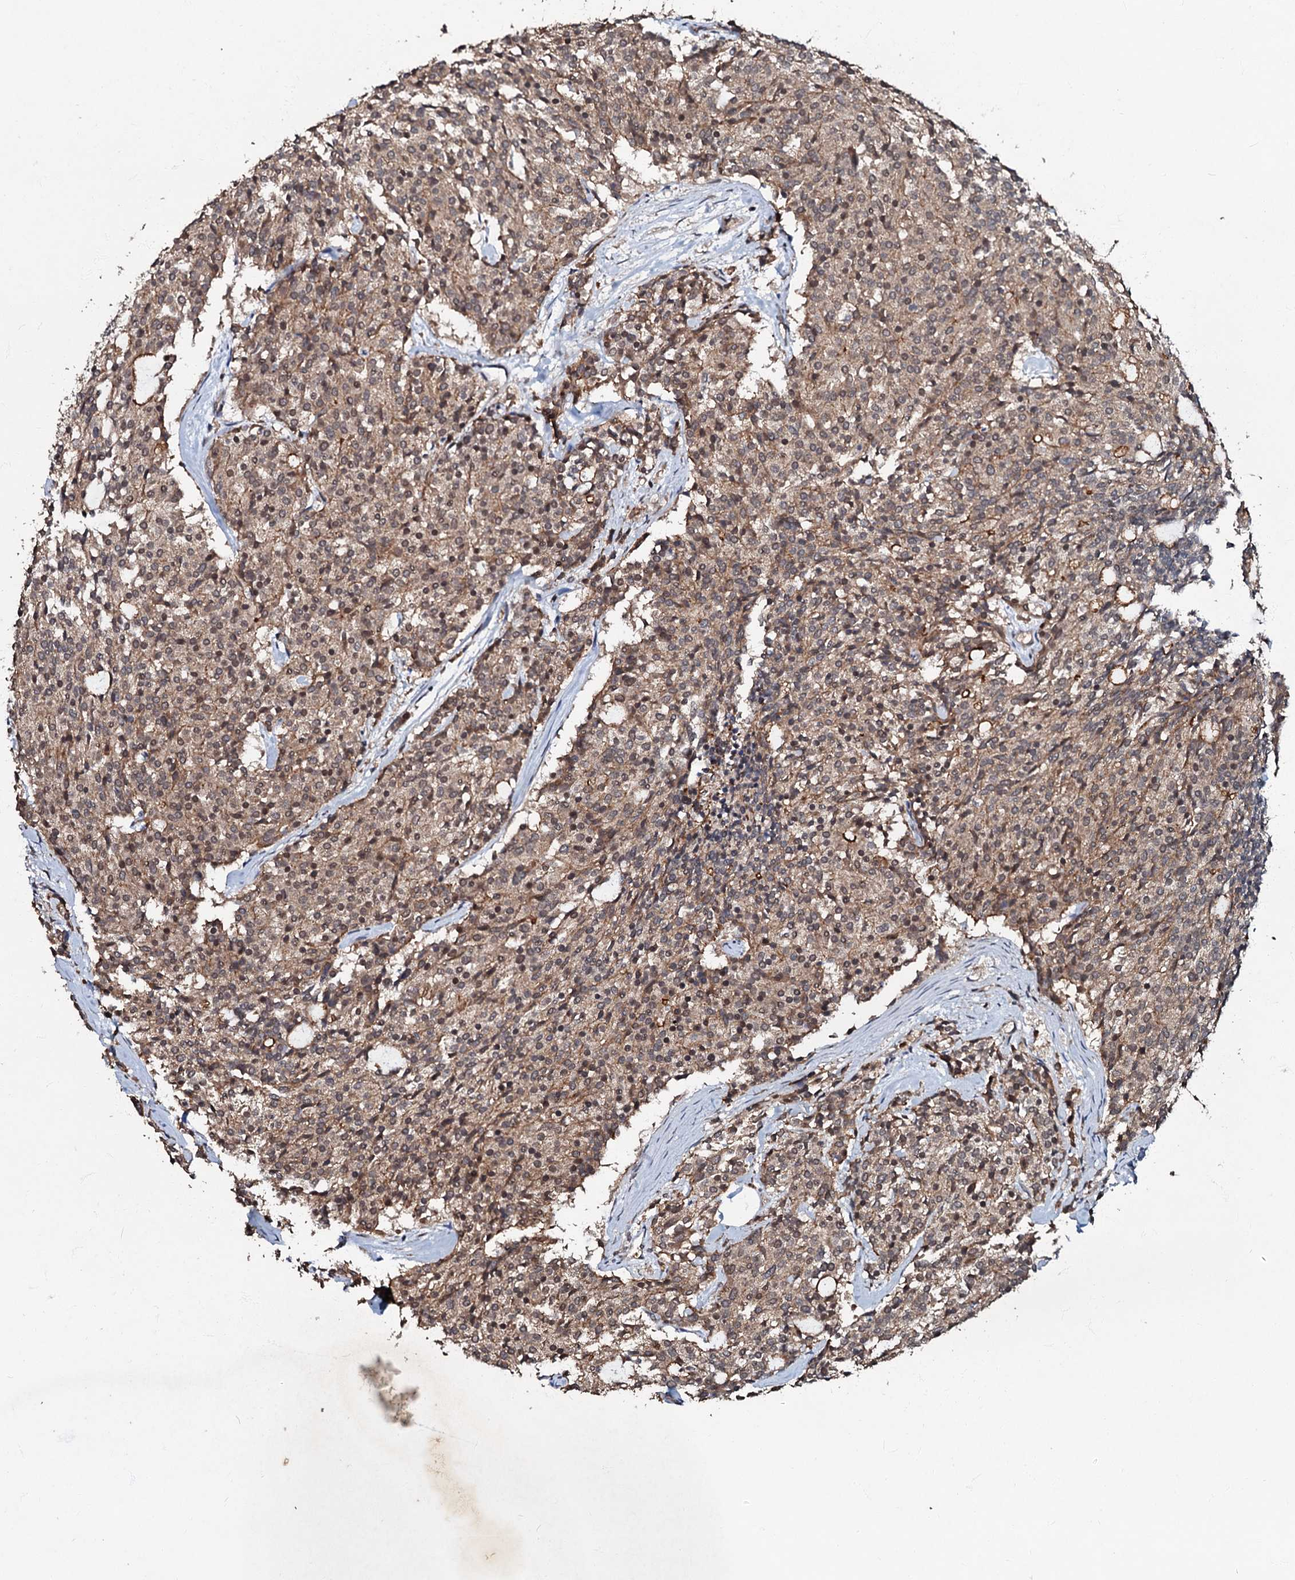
{"staining": {"intensity": "moderate", "quantity": ">75%", "location": "cytoplasmic/membranous"}, "tissue": "carcinoid", "cell_type": "Tumor cells", "image_type": "cancer", "snomed": [{"axis": "morphology", "description": "Carcinoid, malignant, NOS"}, {"axis": "topography", "description": "Pancreas"}], "caption": "Malignant carcinoid stained for a protein (brown) demonstrates moderate cytoplasmic/membranous positive staining in approximately >75% of tumor cells.", "gene": "MANSC4", "patient": {"sex": "female", "age": 54}}